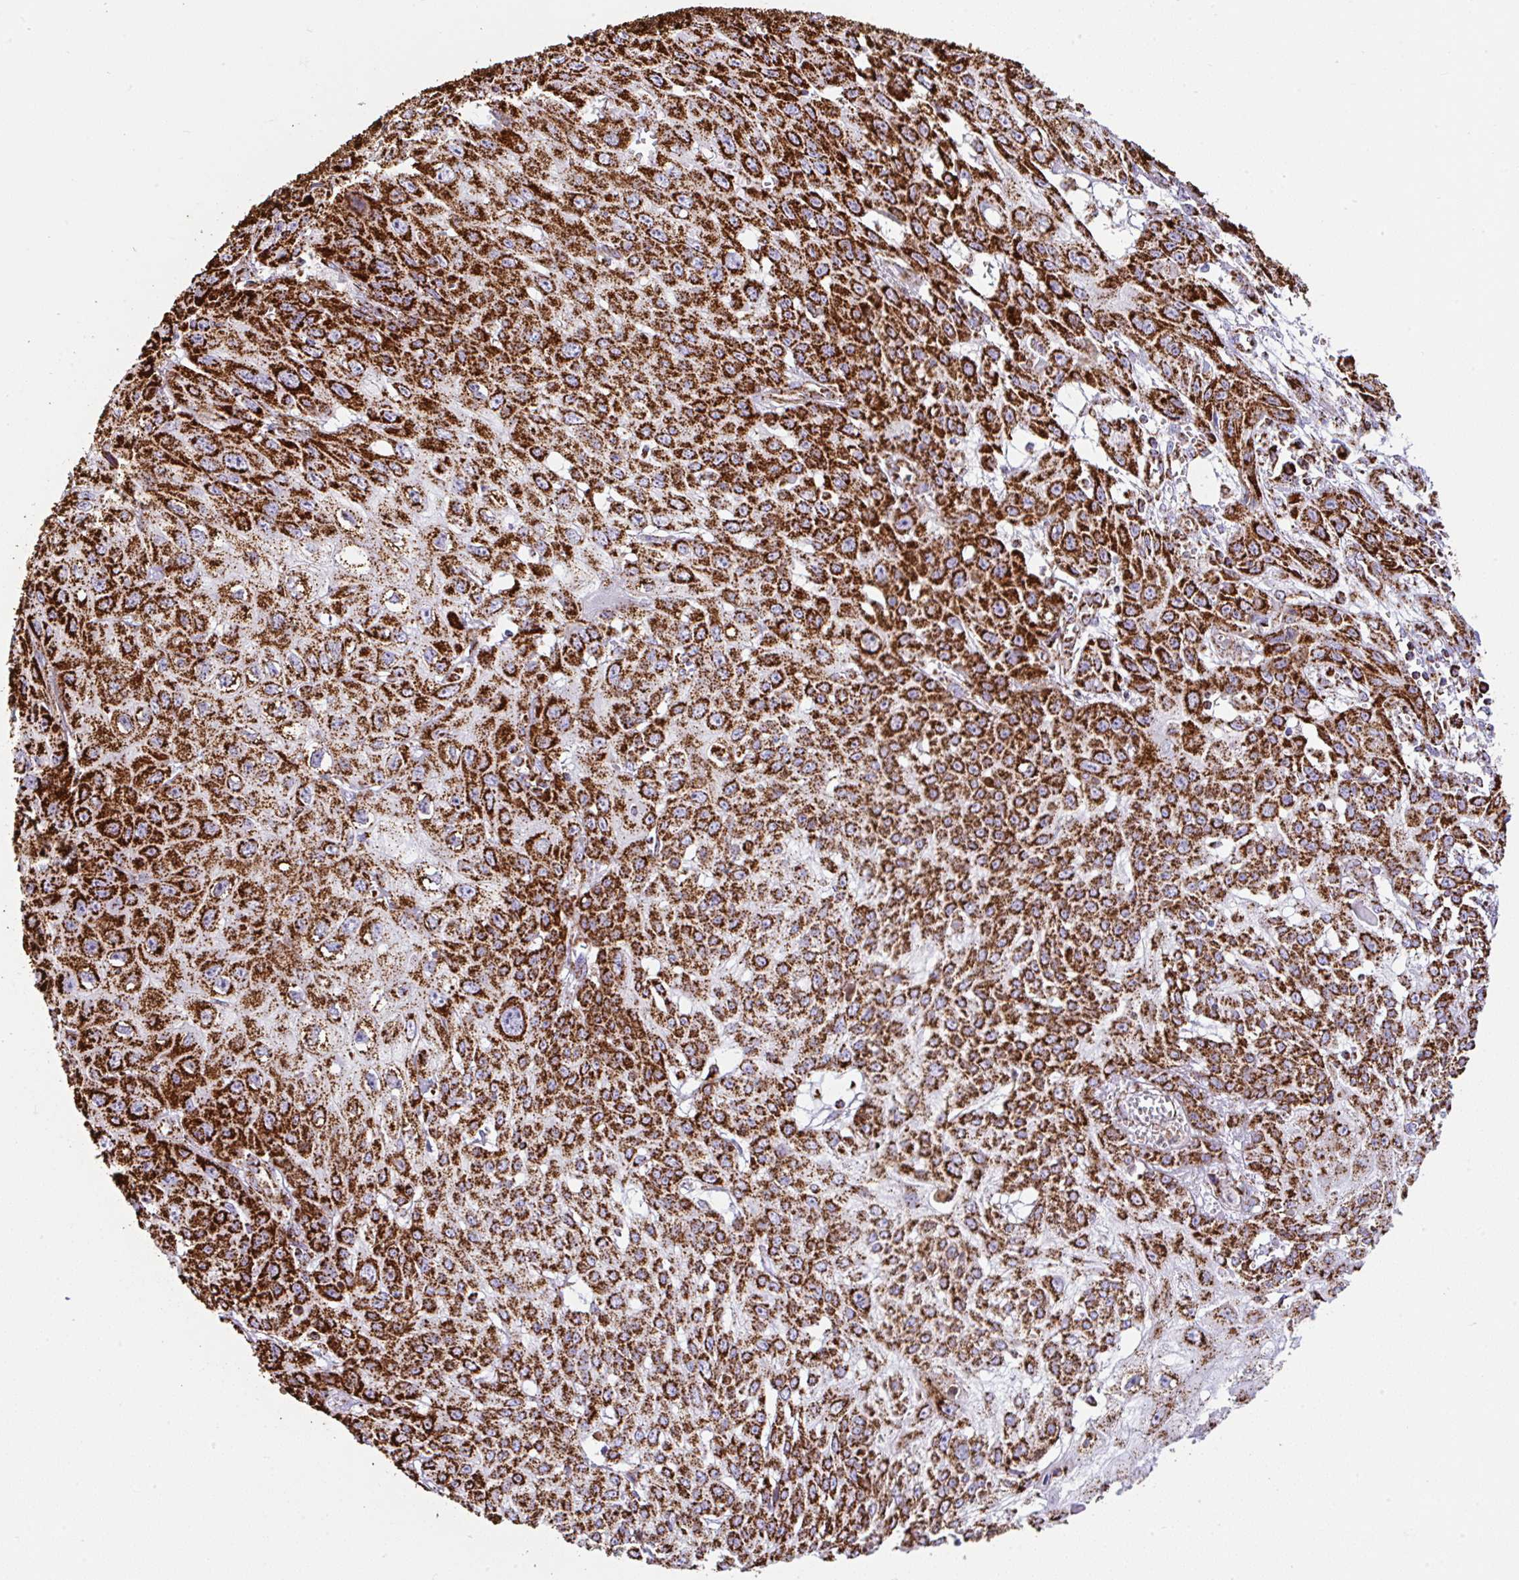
{"staining": {"intensity": "strong", "quantity": ">75%", "location": "cytoplasmic/membranous"}, "tissue": "skin cancer", "cell_type": "Tumor cells", "image_type": "cancer", "snomed": [{"axis": "morphology", "description": "Squamous cell carcinoma, NOS"}, {"axis": "topography", "description": "Skin"}, {"axis": "topography", "description": "Vulva"}], "caption": "Strong cytoplasmic/membranous staining for a protein is identified in approximately >75% of tumor cells of skin cancer (squamous cell carcinoma) using immunohistochemistry.", "gene": "ANKRD33B", "patient": {"sex": "female", "age": 71}}